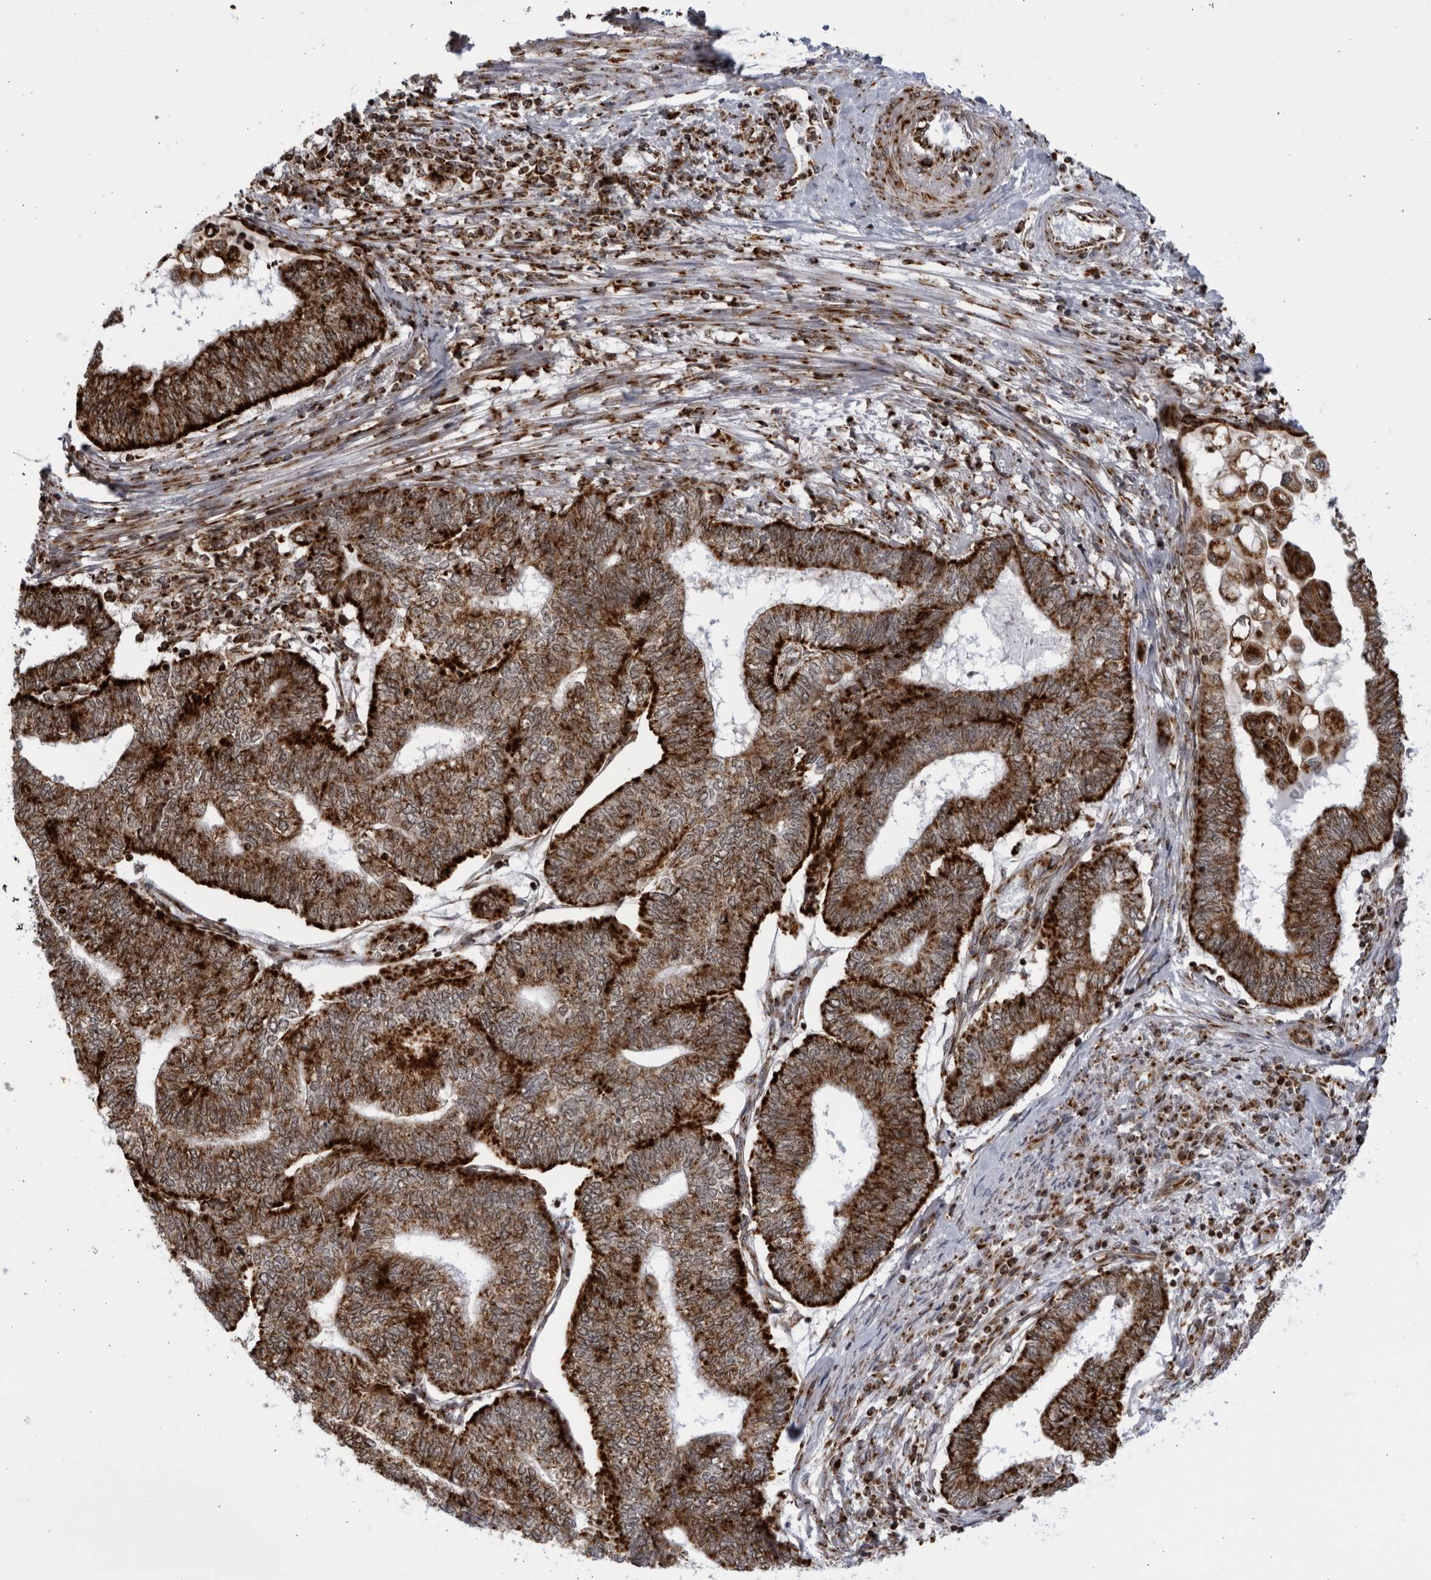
{"staining": {"intensity": "strong", "quantity": ">75%", "location": "cytoplasmic/membranous"}, "tissue": "endometrial cancer", "cell_type": "Tumor cells", "image_type": "cancer", "snomed": [{"axis": "morphology", "description": "Adenocarcinoma, NOS"}, {"axis": "topography", "description": "Uterus"}, {"axis": "topography", "description": "Endometrium"}], "caption": "Immunohistochemistry (IHC) photomicrograph of neoplastic tissue: human endometrial cancer stained using immunohistochemistry (IHC) shows high levels of strong protein expression localized specifically in the cytoplasmic/membranous of tumor cells, appearing as a cytoplasmic/membranous brown color.", "gene": "RBM34", "patient": {"sex": "female", "age": 70}}